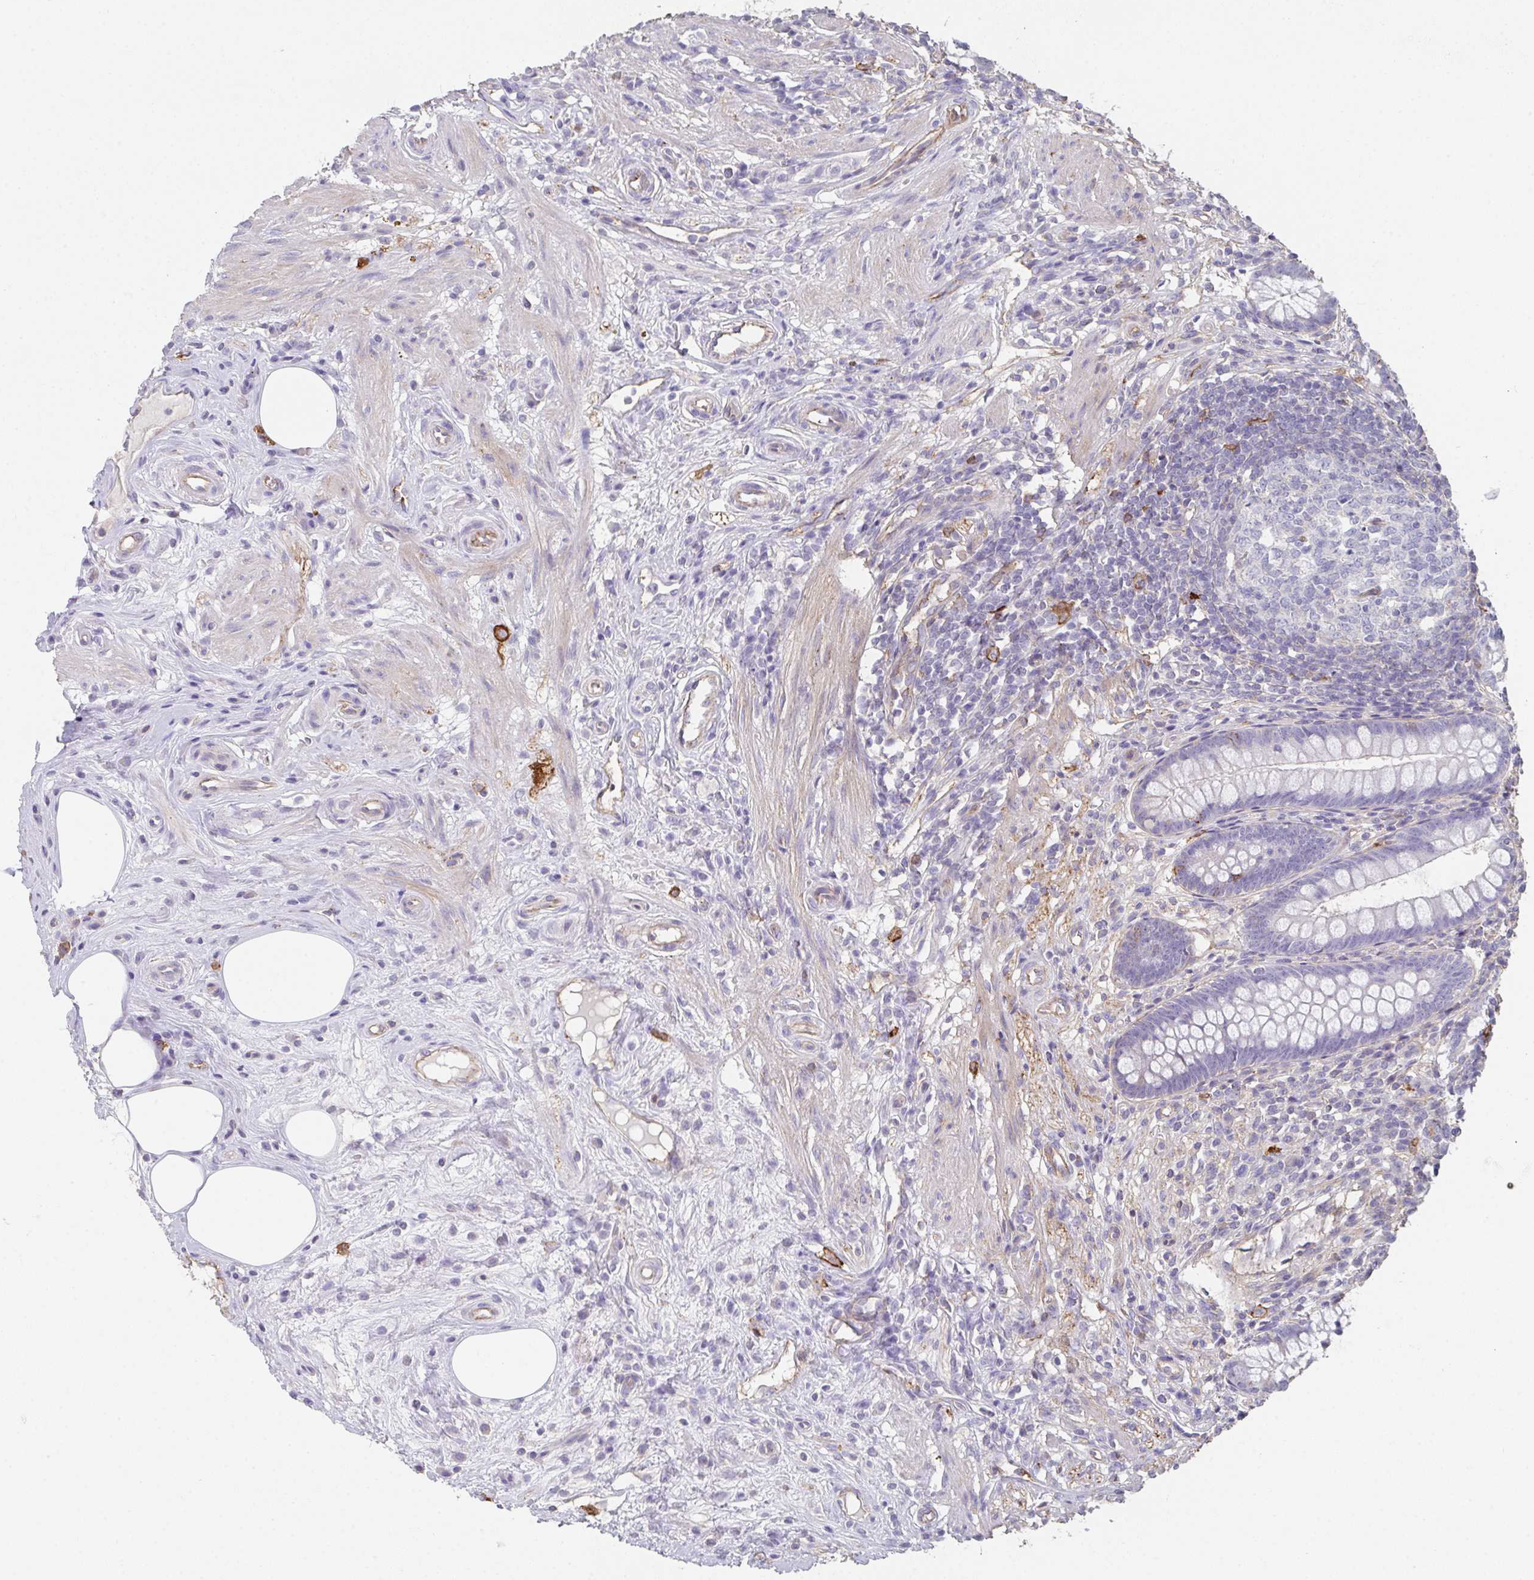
{"staining": {"intensity": "negative", "quantity": "none", "location": "none"}, "tissue": "appendix", "cell_type": "Glandular cells", "image_type": "normal", "snomed": [{"axis": "morphology", "description": "Normal tissue, NOS"}, {"axis": "topography", "description": "Appendix"}], "caption": "A high-resolution histopathology image shows immunohistochemistry (IHC) staining of unremarkable appendix, which demonstrates no significant staining in glandular cells.", "gene": "DBN1", "patient": {"sex": "female", "age": 56}}